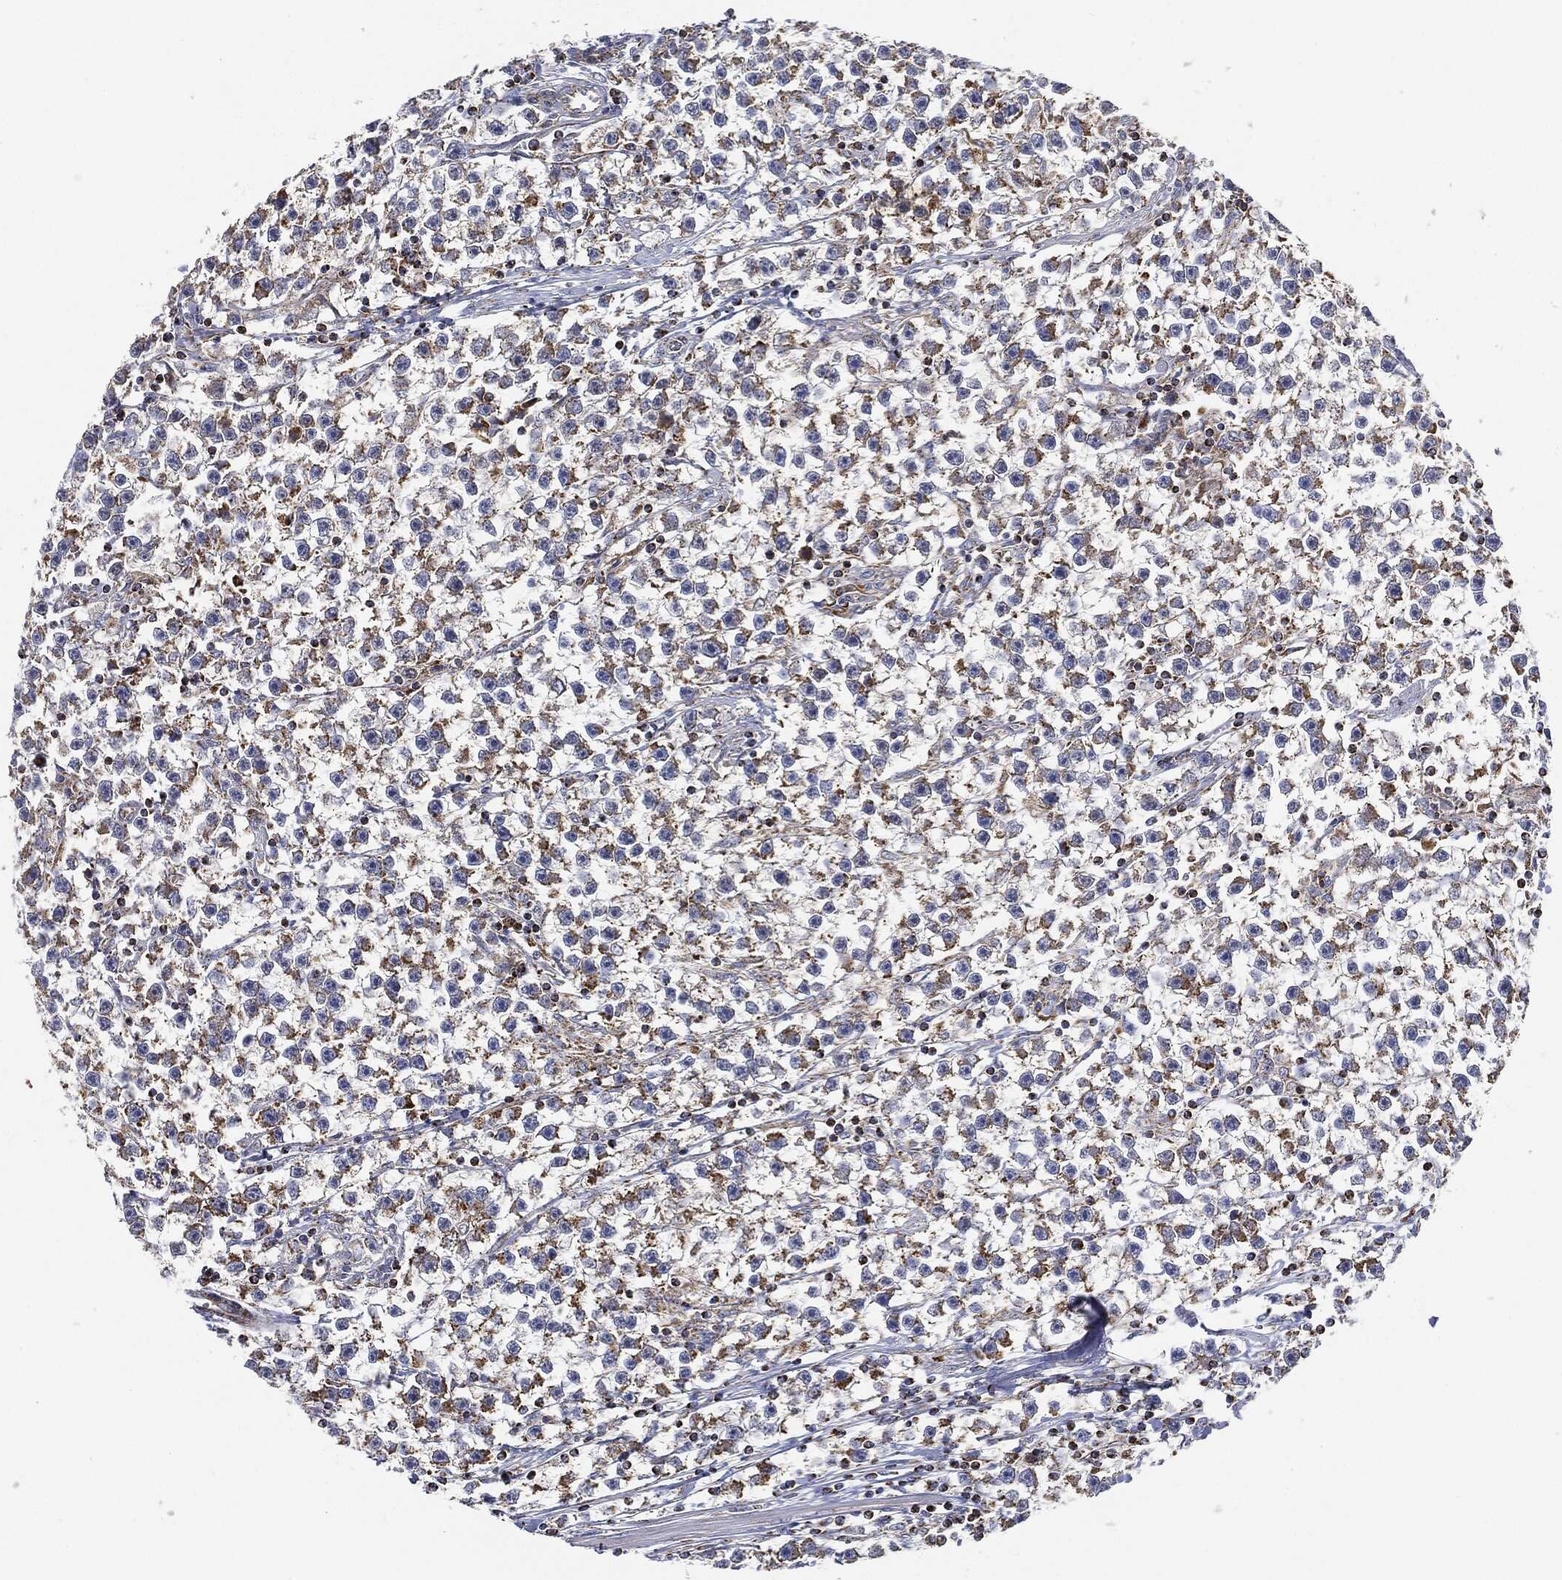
{"staining": {"intensity": "moderate", "quantity": ">75%", "location": "cytoplasmic/membranous"}, "tissue": "testis cancer", "cell_type": "Tumor cells", "image_type": "cancer", "snomed": [{"axis": "morphology", "description": "Seminoma, NOS"}, {"axis": "topography", "description": "Testis"}], "caption": "Immunohistochemical staining of human seminoma (testis) reveals medium levels of moderate cytoplasmic/membranous expression in about >75% of tumor cells. Using DAB (3,3'-diaminobenzidine) (brown) and hematoxylin (blue) stains, captured at high magnification using brightfield microscopy.", "gene": "CAPN15", "patient": {"sex": "male", "age": 59}}